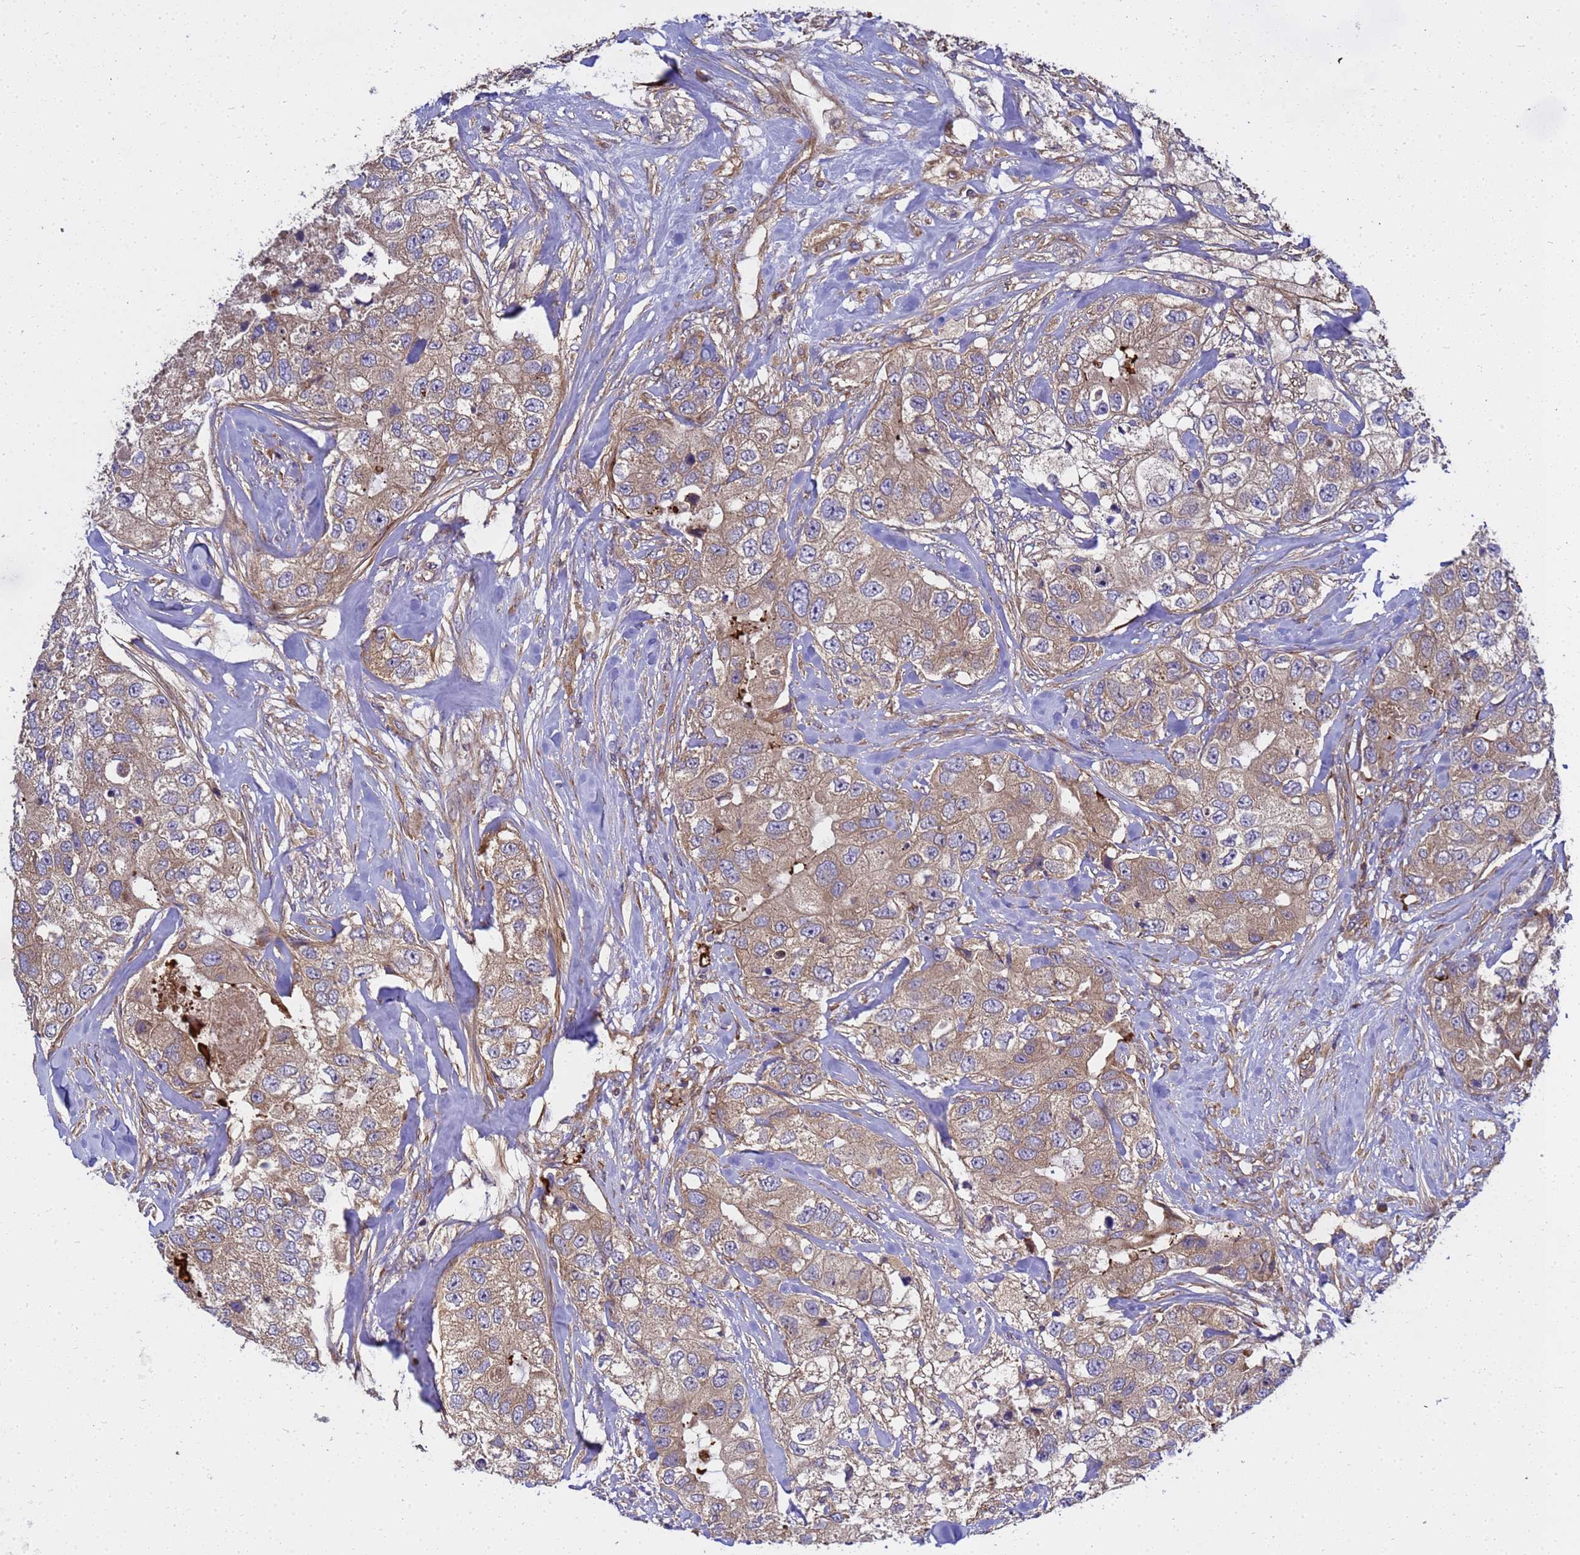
{"staining": {"intensity": "moderate", "quantity": ">75%", "location": "cytoplasmic/membranous"}, "tissue": "breast cancer", "cell_type": "Tumor cells", "image_type": "cancer", "snomed": [{"axis": "morphology", "description": "Duct carcinoma"}, {"axis": "topography", "description": "Breast"}], "caption": "Invasive ductal carcinoma (breast) stained with a protein marker demonstrates moderate staining in tumor cells.", "gene": "BECN1", "patient": {"sex": "female", "age": 62}}